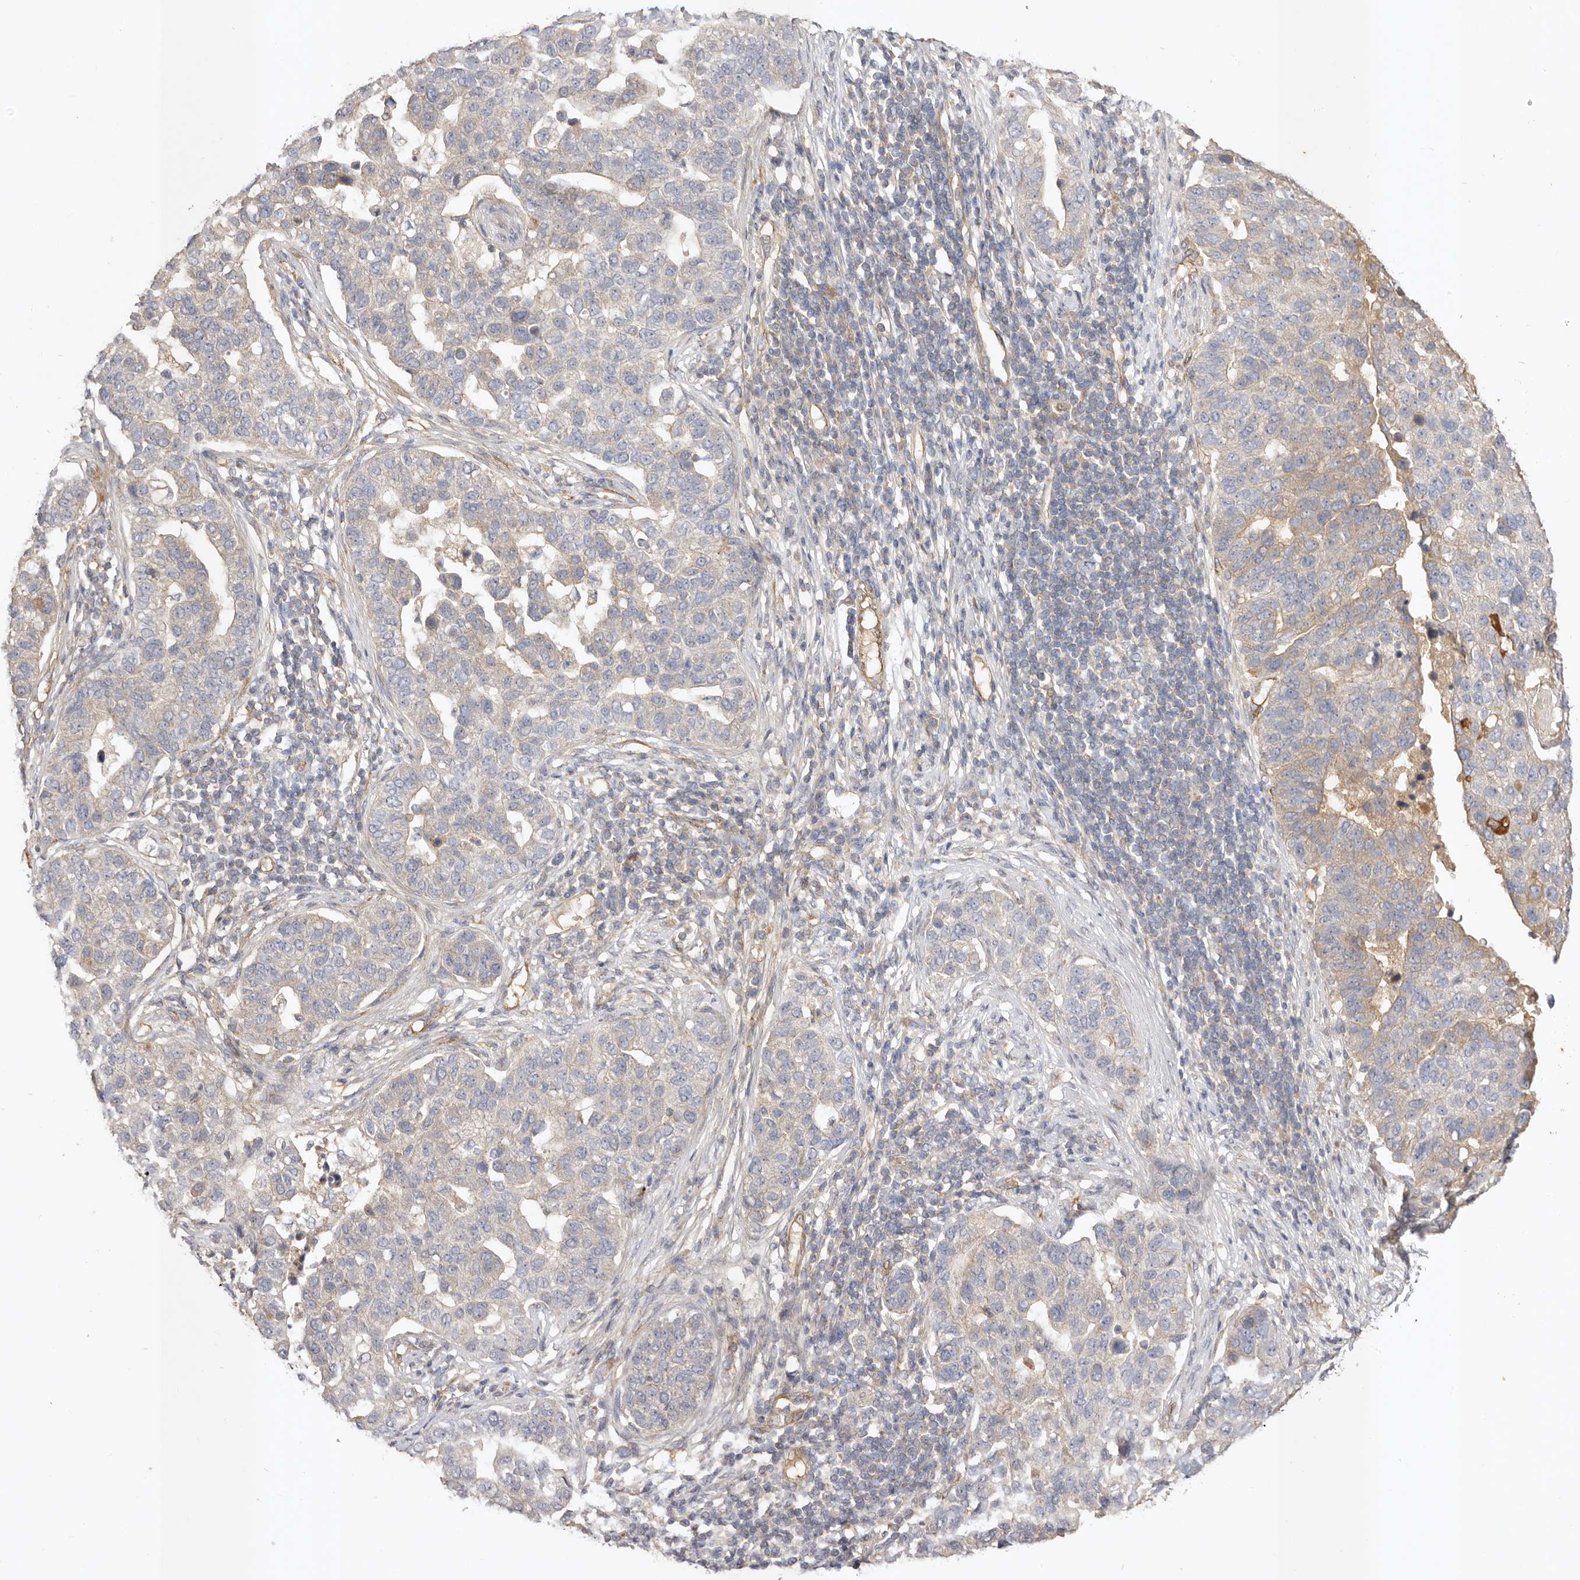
{"staining": {"intensity": "moderate", "quantity": "<25%", "location": "cytoplasmic/membranous"}, "tissue": "pancreatic cancer", "cell_type": "Tumor cells", "image_type": "cancer", "snomed": [{"axis": "morphology", "description": "Adenocarcinoma, NOS"}, {"axis": "topography", "description": "Pancreas"}], "caption": "A micrograph showing moderate cytoplasmic/membranous positivity in approximately <25% of tumor cells in pancreatic adenocarcinoma, as visualized by brown immunohistochemical staining.", "gene": "ADAMTS9", "patient": {"sex": "female", "age": 61}}